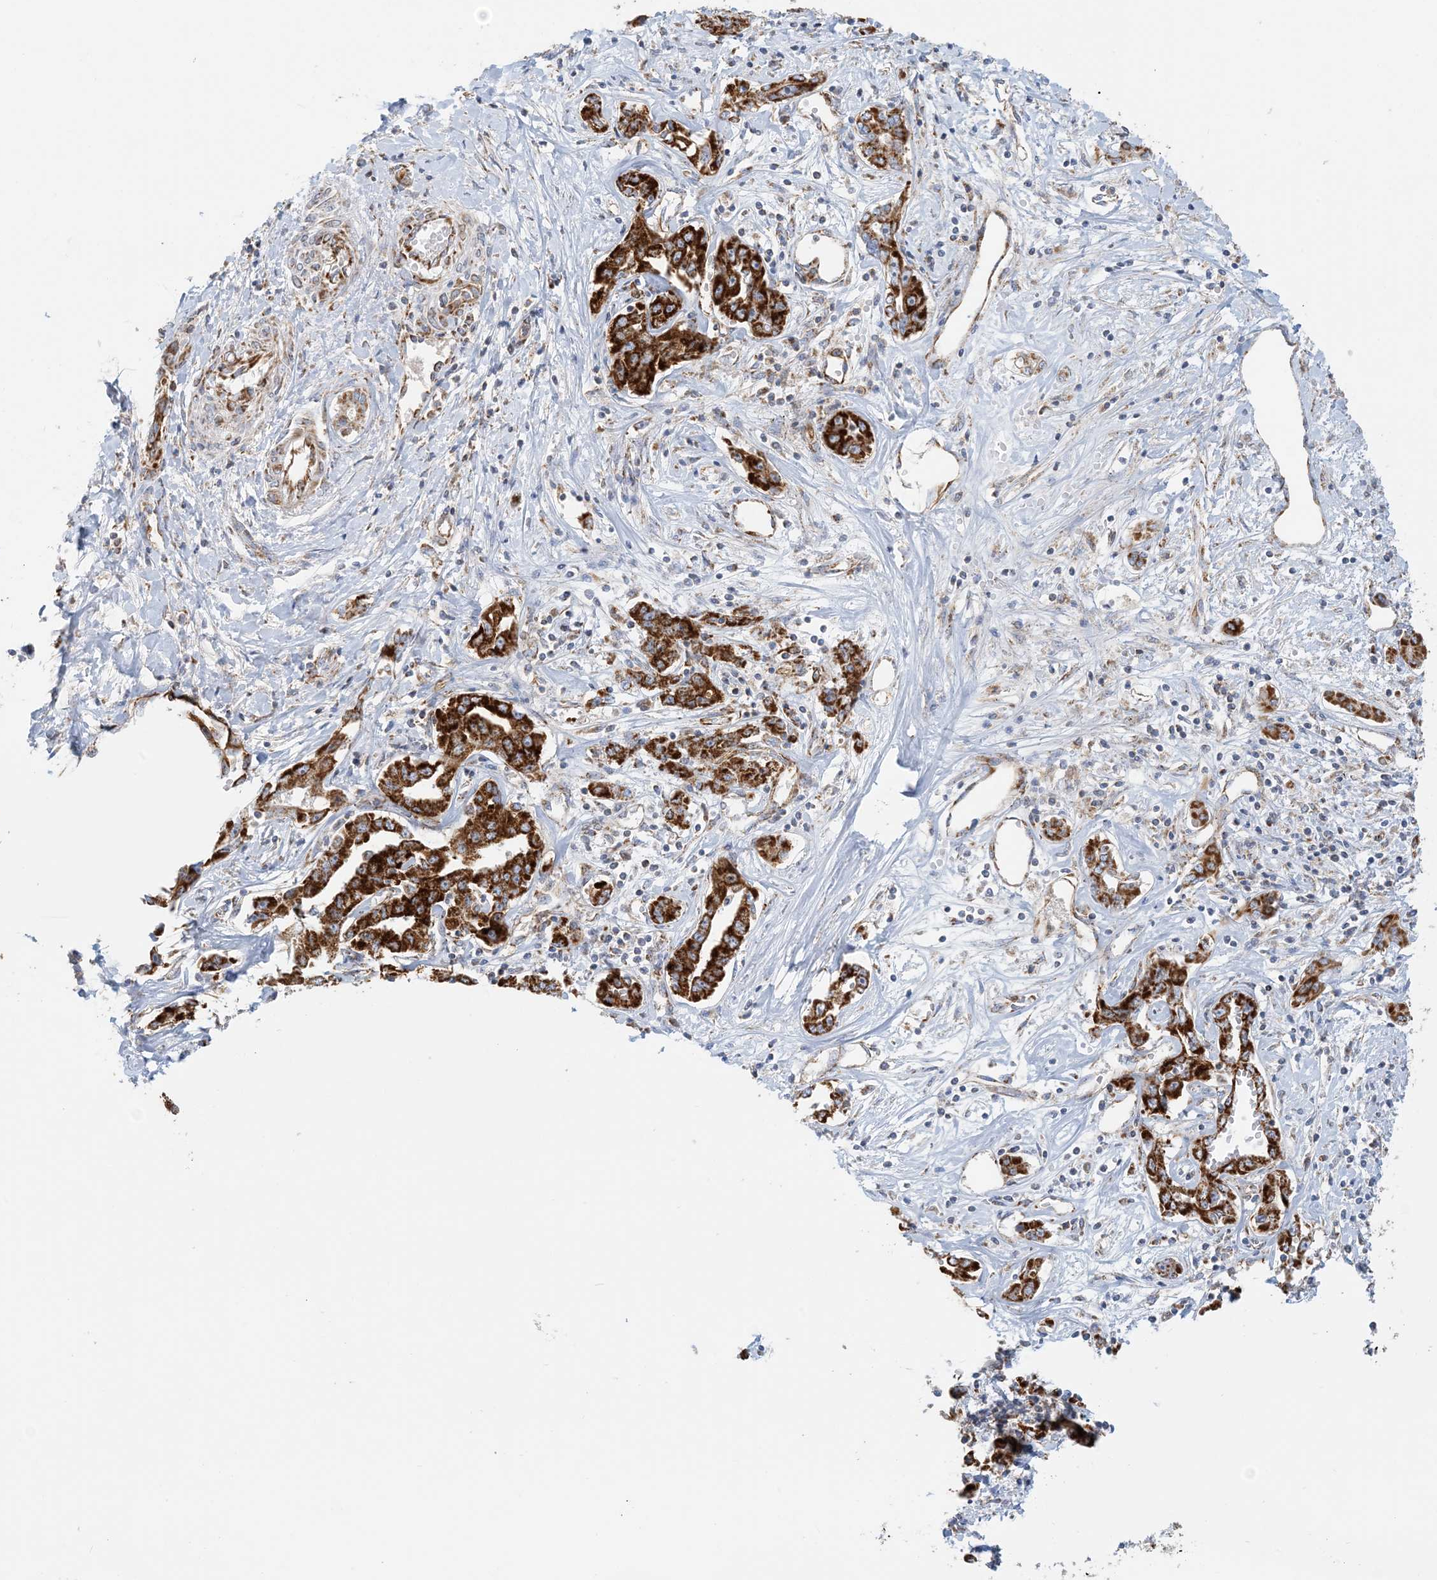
{"staining": {"intensity": "strong", "quantity": ">75%", "location": "cytoplasmic/membranous"}, "tissue": "liver cancer", "cell_type": "Tumor cells", "image_type": "cancer", "snomed": [{"axis": "morphology", "description": "Cholangiocarcinoma"}, {"axis": "topography", "description": "Liver"}], "caption": "This is an image of immunohistochemistry staining of liver cholangiocarcinoma, which shows strong staining in the cytoplasmic/membranous of tumor cells.", "gene": "COA3", "patient": {"sex": "male", "age": 59}}